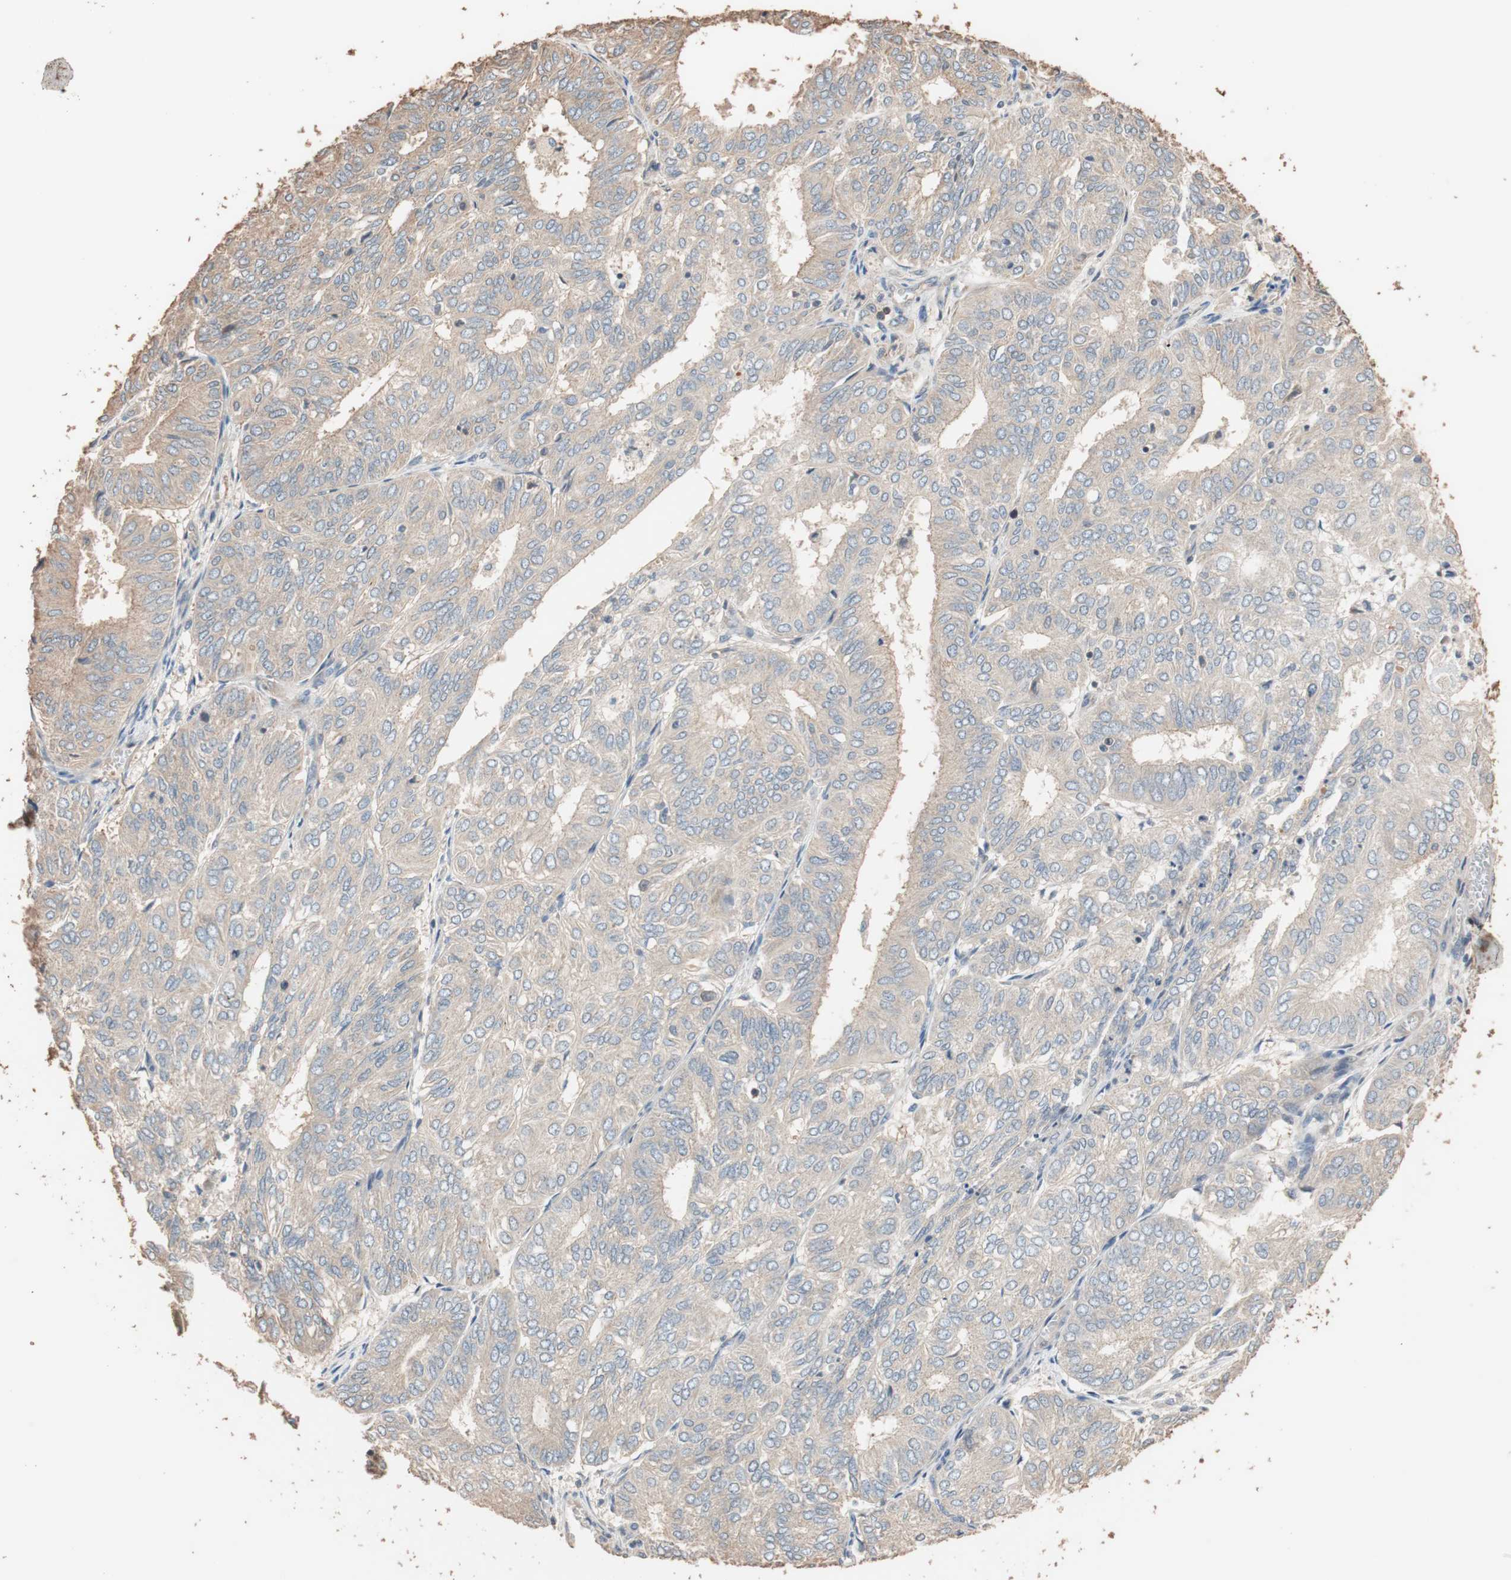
{"staining": {"intensity": "weak", "quantity": ">75%", "location": "cytoplasmic/membranous"}, "tissue": "endometrial cancer", "cell_type": "Tumor cells", "image_type": "cancer", "snomed": [{"axis": "morphology", "description": "Adenocarcinoma, NOS"}, {"axis": "topography", "description": "Uterus"}], "caption": "DAB immunohistochemical staining of human endometrial adenocarcinoma reveals weak cytoplasmic/membranous protein positivity in approximately >75% of tumor cells.", "gene": "TUBB", "patient": {"sex": "female", "age": 60}}